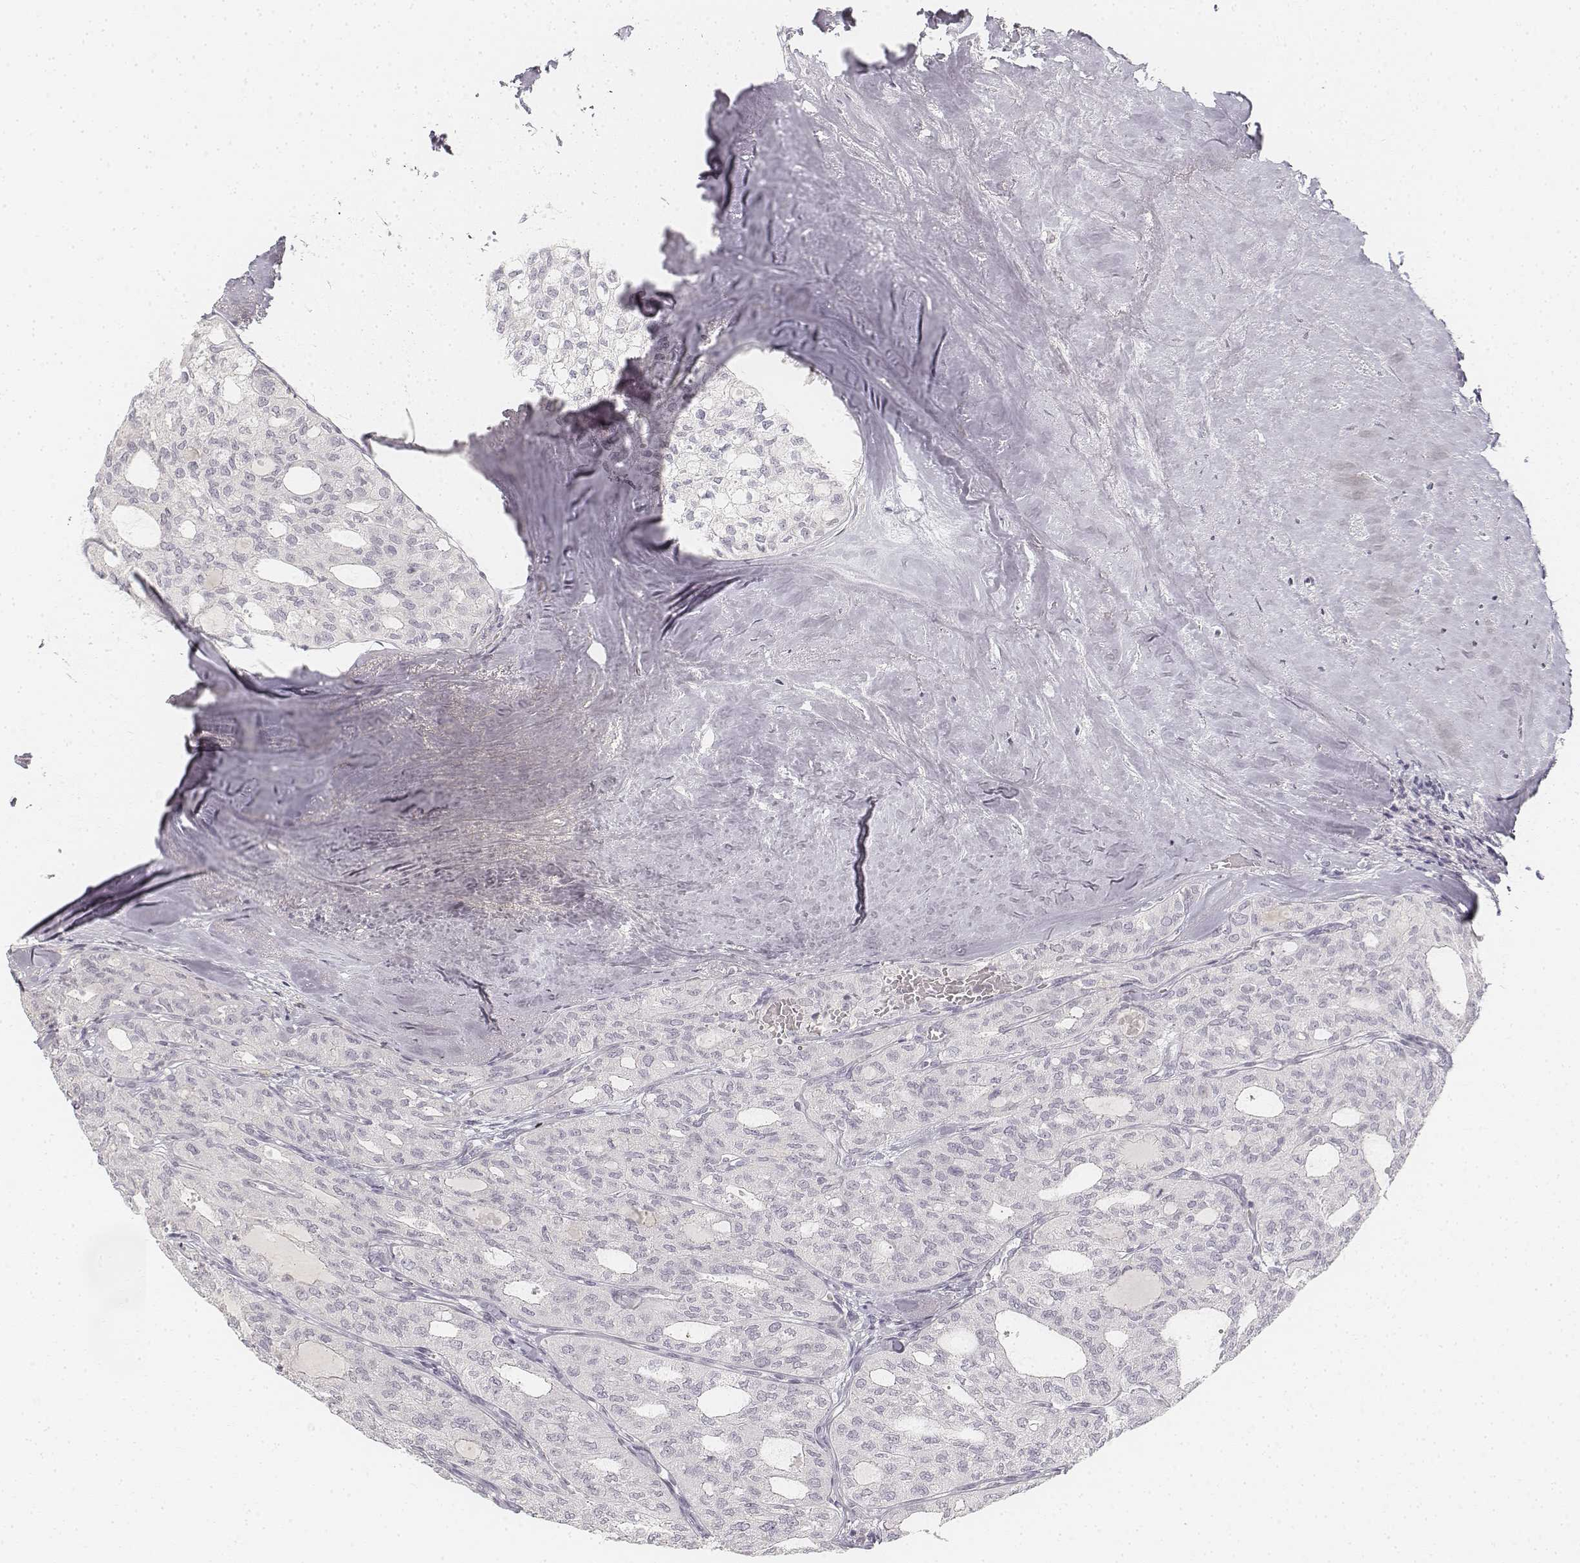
{"staining": {"intensity": "negative", "quantity": "none", "location": "none"}, "tissue": "thyroid cancer", "cell_type": "Tumor cells", "image_type": "cancer", "snomed": [{"axis": "morphology", "description": "Follicular adenoma carcinoma, NOS"}, {"axis": "topography", "description": "Thyroid gland"}], "caption": "Immunohistochemical staining of human follicular adenoma carcinoma (thyroid) exhibits no significant positivity in tumor cells. (DAB IHC visualized using brightfield microscopy, high magnification).", "gene": "DSG4", "patient": {"sex": "male", "age": 75}}